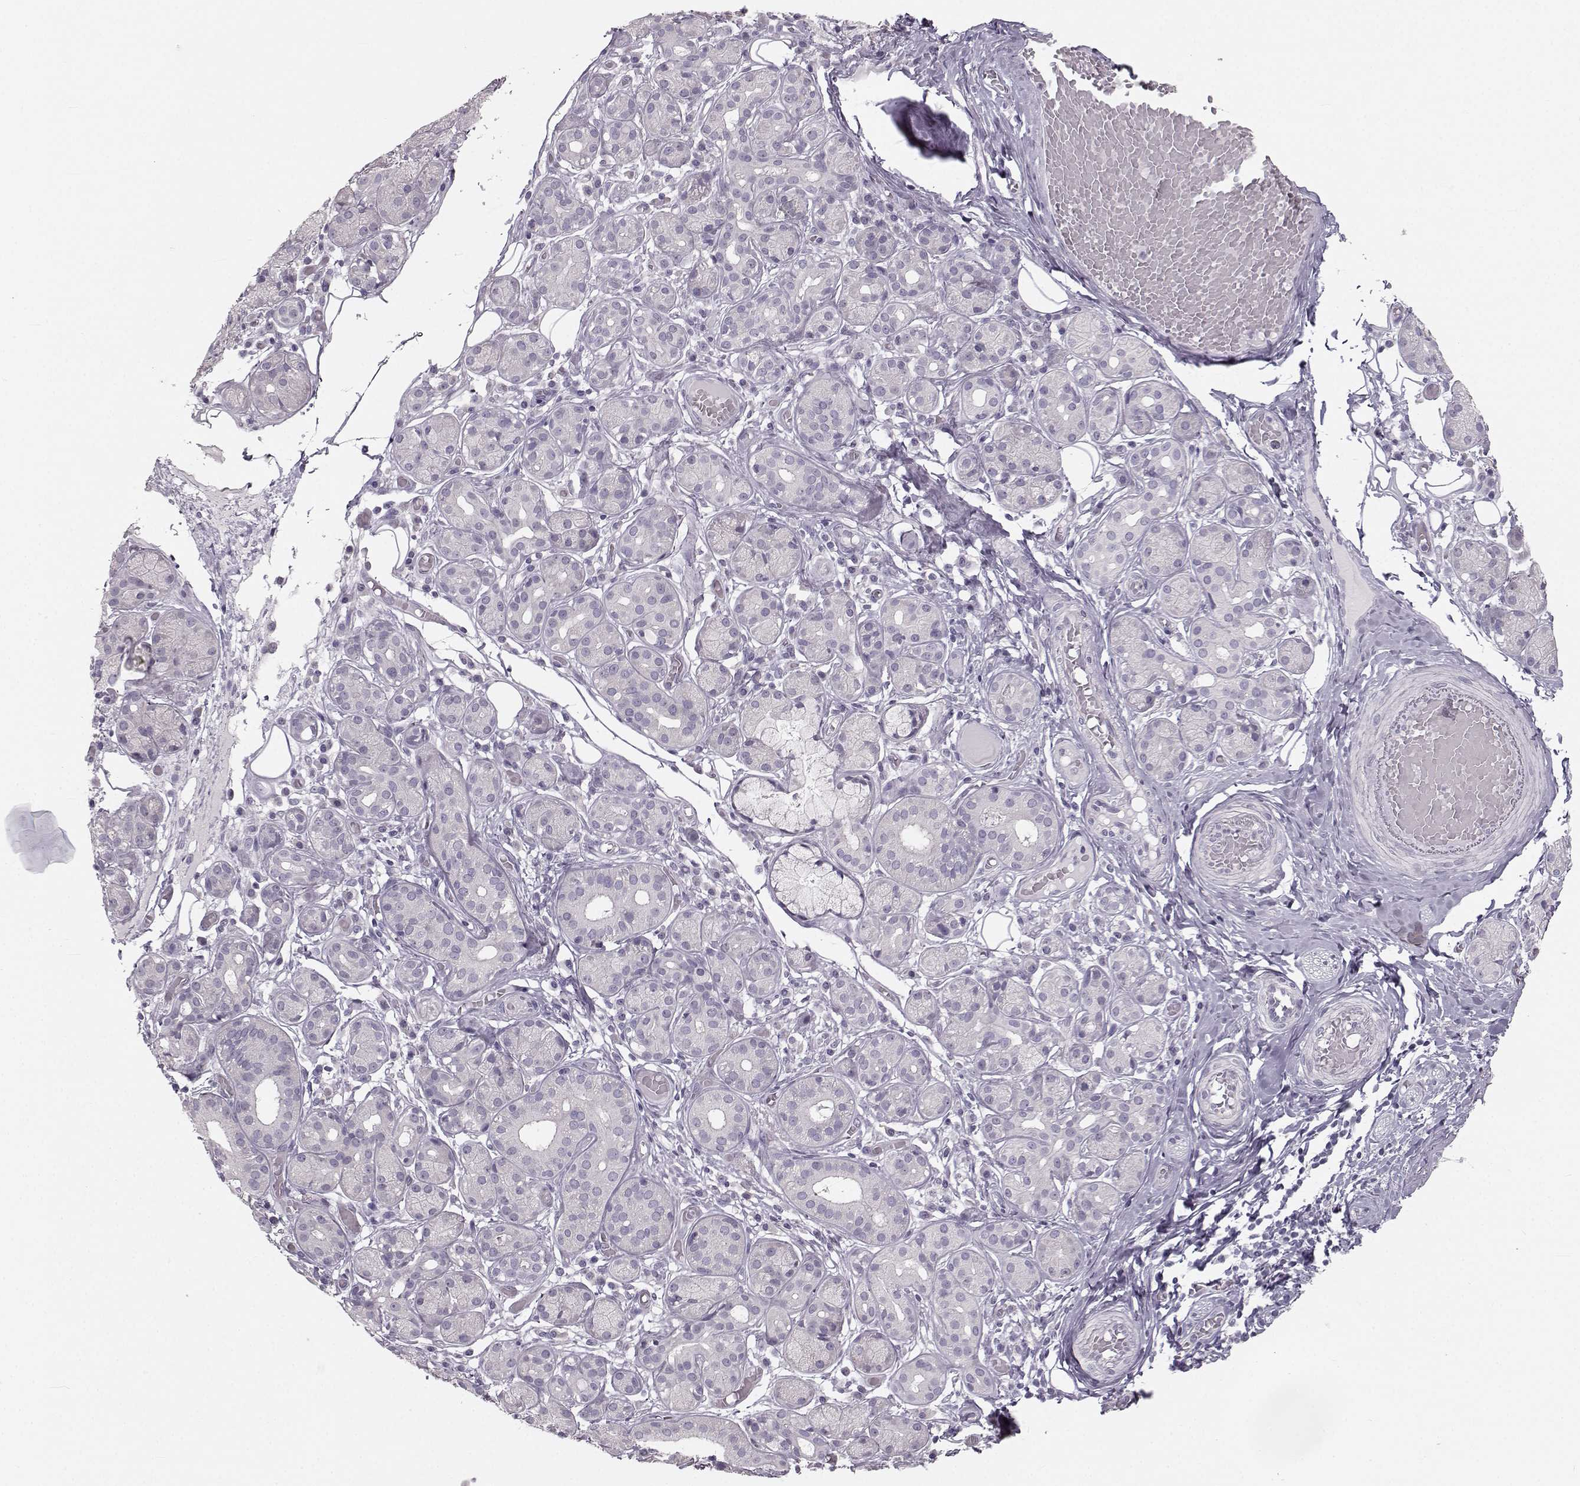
{"staining": {"intensity": "negative", "quantity": "none", "location": "none"}, "tissue": "salivary gland", "cell_type": "Glandular cells", "image_type": "normal", "snomed": [{"axis": "morphology", "description": "Normal tissue, NOS"}, {"axis": "topography", "description": "Salivary gland"}, {"axis": "topography", "description": "Peripheral nerve tissue"}], "caption": "An IHC image of unremarkable salivary gland is shown. There is no staining in glandular cells of salivary gland. (Immunohistochemistry (ihc), brightfield microscopy, high magnification).", "gene": "OIP5", "patient": {"sex": "male", "age": 71}}